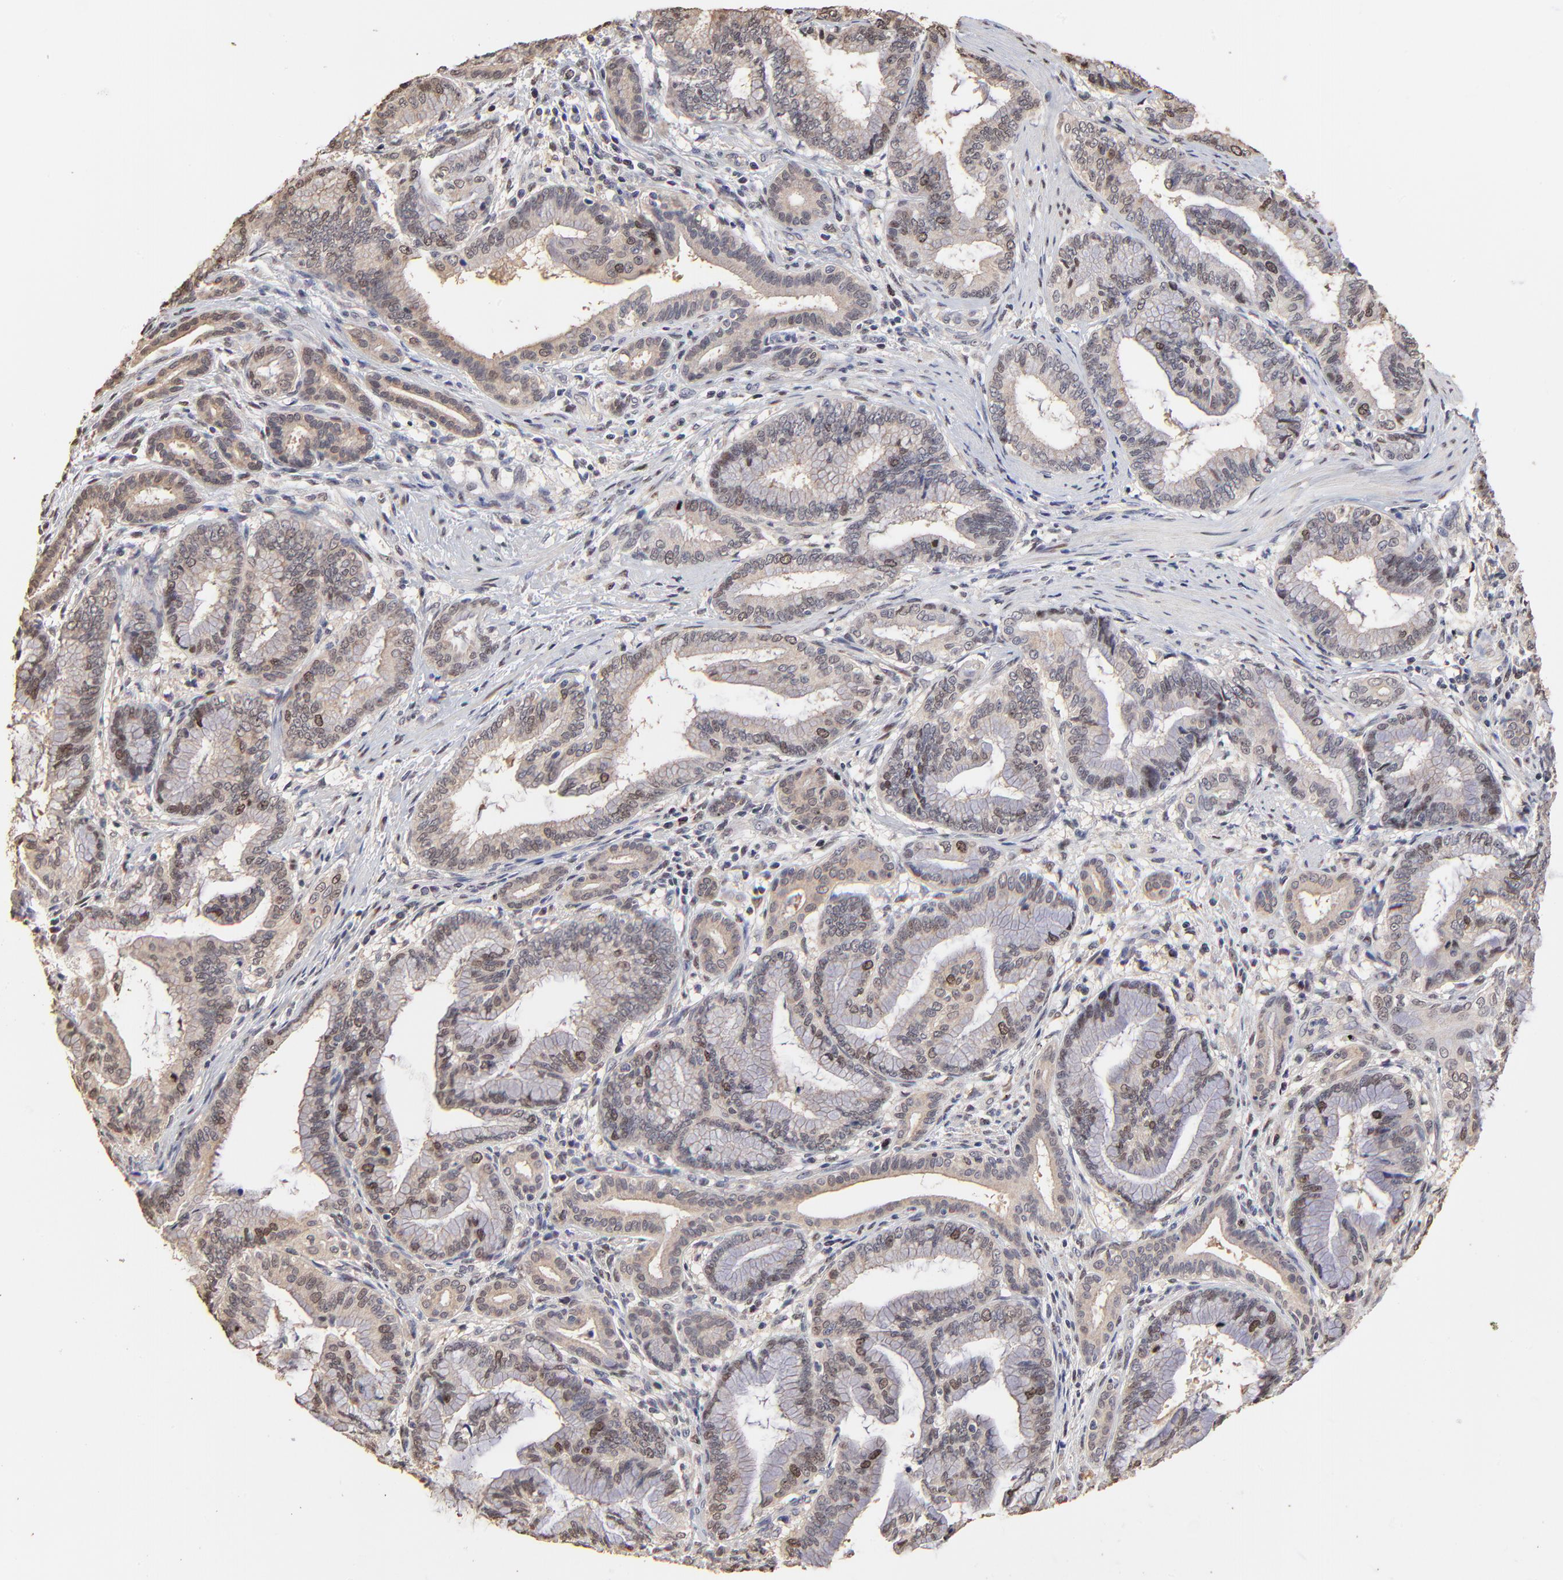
{"staining": {"intensity": "moderate", "quantity": "<25%", "location": "nuclear"}, "tissue": "pancreatic cancer", "cell_type": "Tumor cells", "image_type": "cancer", "snomed": [{"axis": "morphology", "description": "Adenocarcinoma, NOS"}, {"axis": "topography", "description": "Pancreas"}], "caption": "Immunohistochemical staining of pancreatic cancer displays moderate nuclear protein staining in about <25% of tumor cells.", "gene": "BIRC5", "patient": {"sex": "female", "age": 64}}